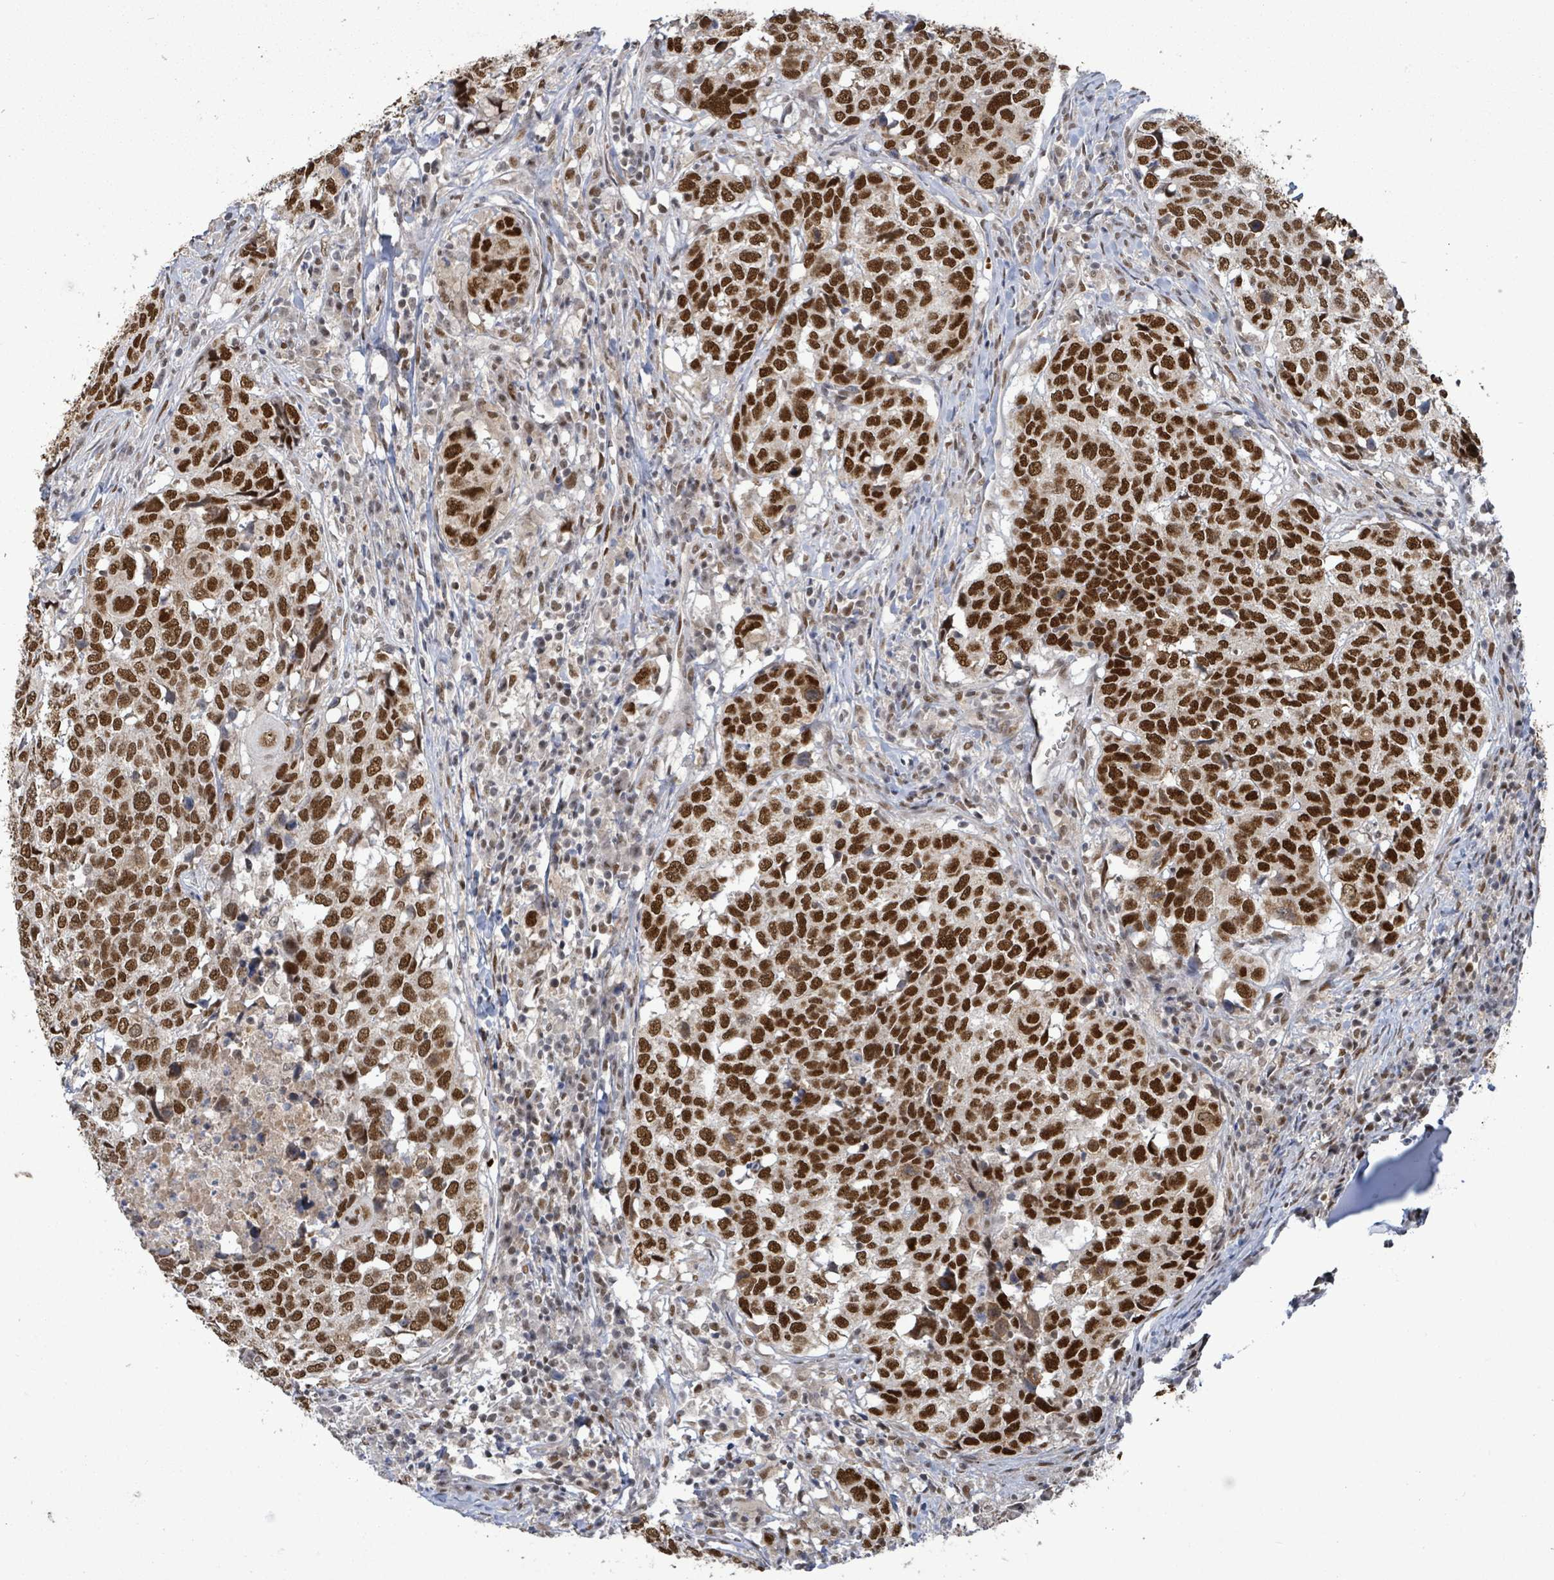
{"staining": {"intensity": "strong", "quantity": ">75%", "location": "nuclear"}, "tissue": "head and neck cancer", "cell_type": "Tumor cells", "image_type": "cancer", "snomed": [{"axis": "morphology", "description": "Normal tissue, NOS"}, {"axis": "morphology", "description": "Squamous cell carcinoma, NOS"}, {"axis": "topography", "description": "Skeletal muscle"}, {"axis": "topography", "description": "Vascular tissue"}, {"axis": "topography", "description": "Peripheral nerve tissue"}, {"axis": "topography", "description": "Head-Neck"}], "caption": "Immunohistochemical staining of human head and neck squamous cell carcinoma exhibits high levels of strong nuclear positivity in about >75% of tumor cells.", "gene": "PATZ1", "patient": {"sex": "male", "age": 66}}